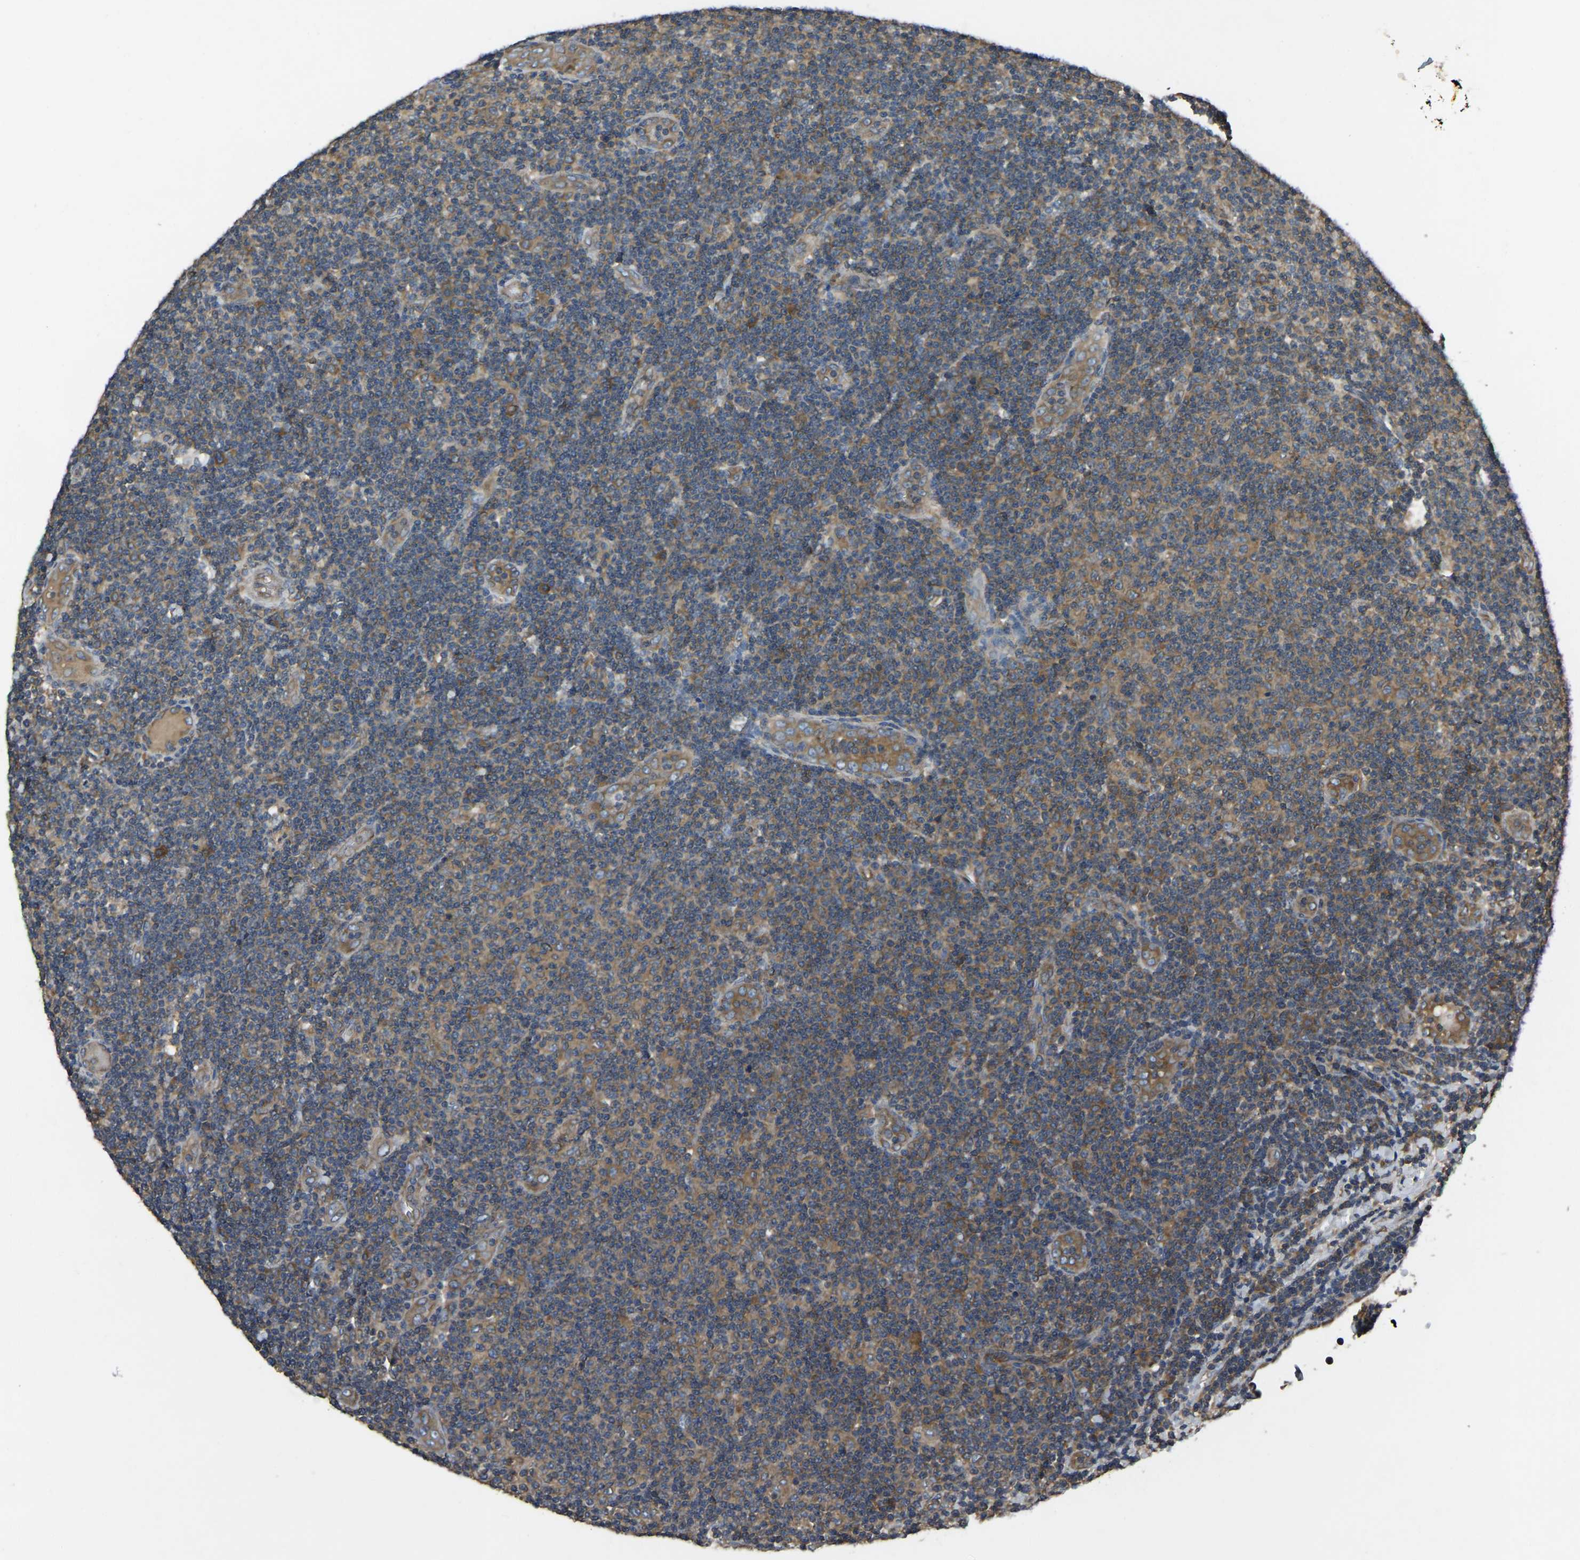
{"staining": {"intensity": "moderate", "quantity": ">75%", "location": "cytoplasmic/membranous"}, "tissue": "lymphoma", "cell_type": "Tumor cells", "image_type": "cancer", "snomed": [{"axis": "morphology", "description": "Malignant lymphoma, non-Hodgkin's type, Low grade"}, {"axis": "topography", "description": "Lymph node"}], "caption": "Tumor cells display medium levels of moderate cytoplasmic/membranous positivity in approximately >75% of cells in human low-grade malignant lymphoma, non-Hodgkin's type. The protein is stained brown, and the nuclei are stained in blue (DAB (3,3'-diaminobenzidine) IHC with brightfield microscopy, high magnification).", "gene": "AIMP1", "patient": {"sex": "male", "age": 83}}